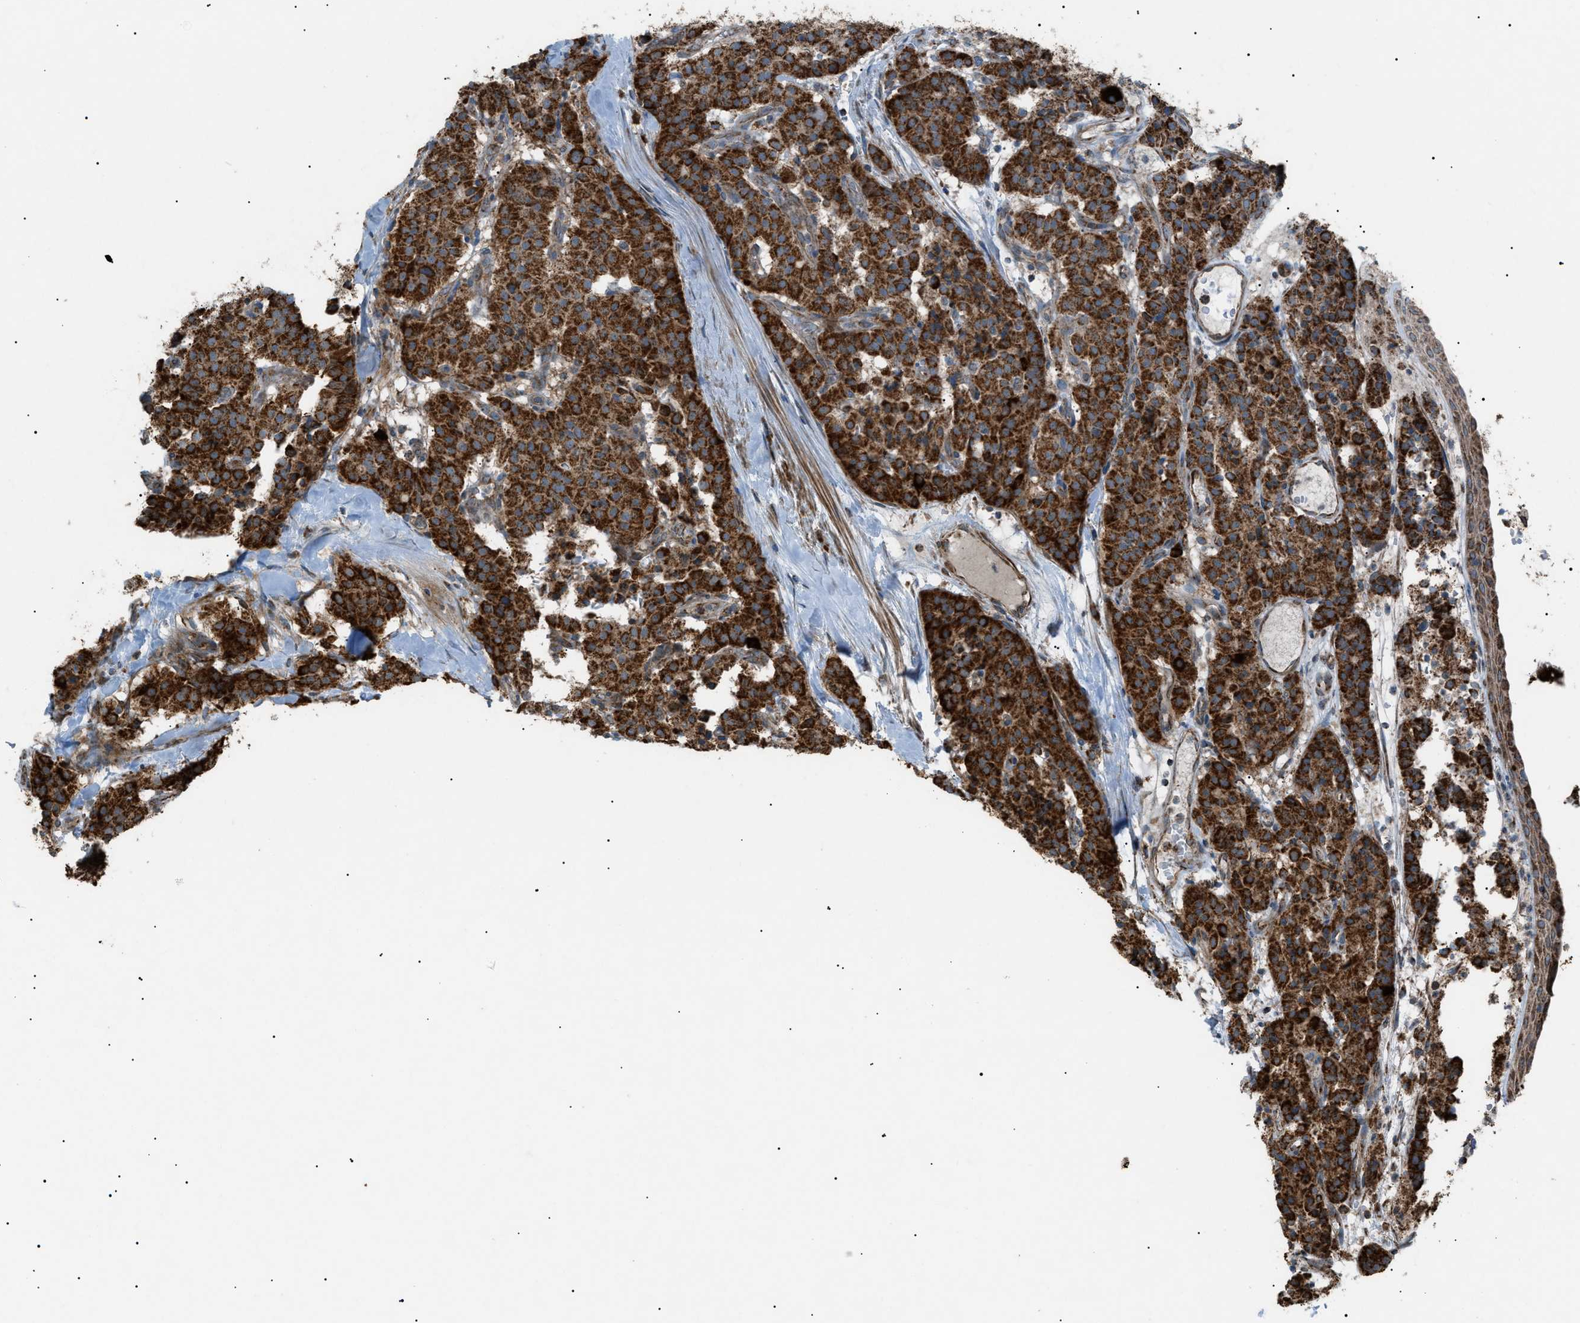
{"staining": {"intensity": "strong", "quantity": ">75%", "location": "cytoplasmic/membranous"}, "tissue": "carcinoid", "cell_type": "Tumor cells", "image_type": "cancer", "snomed": [{"axis": "morphology", "description": "Carcinoid, malignant, NOS"}, {"axis": "topography", "description": "Lung"}], "caption": "Tumor cells reveal strong cytoplasmic/membranous positivity in approximately >75% of cells in carcinoid (malignant).", "gene": "C1GALT1C1", "patient": {"sex": "male", "age": 30}}